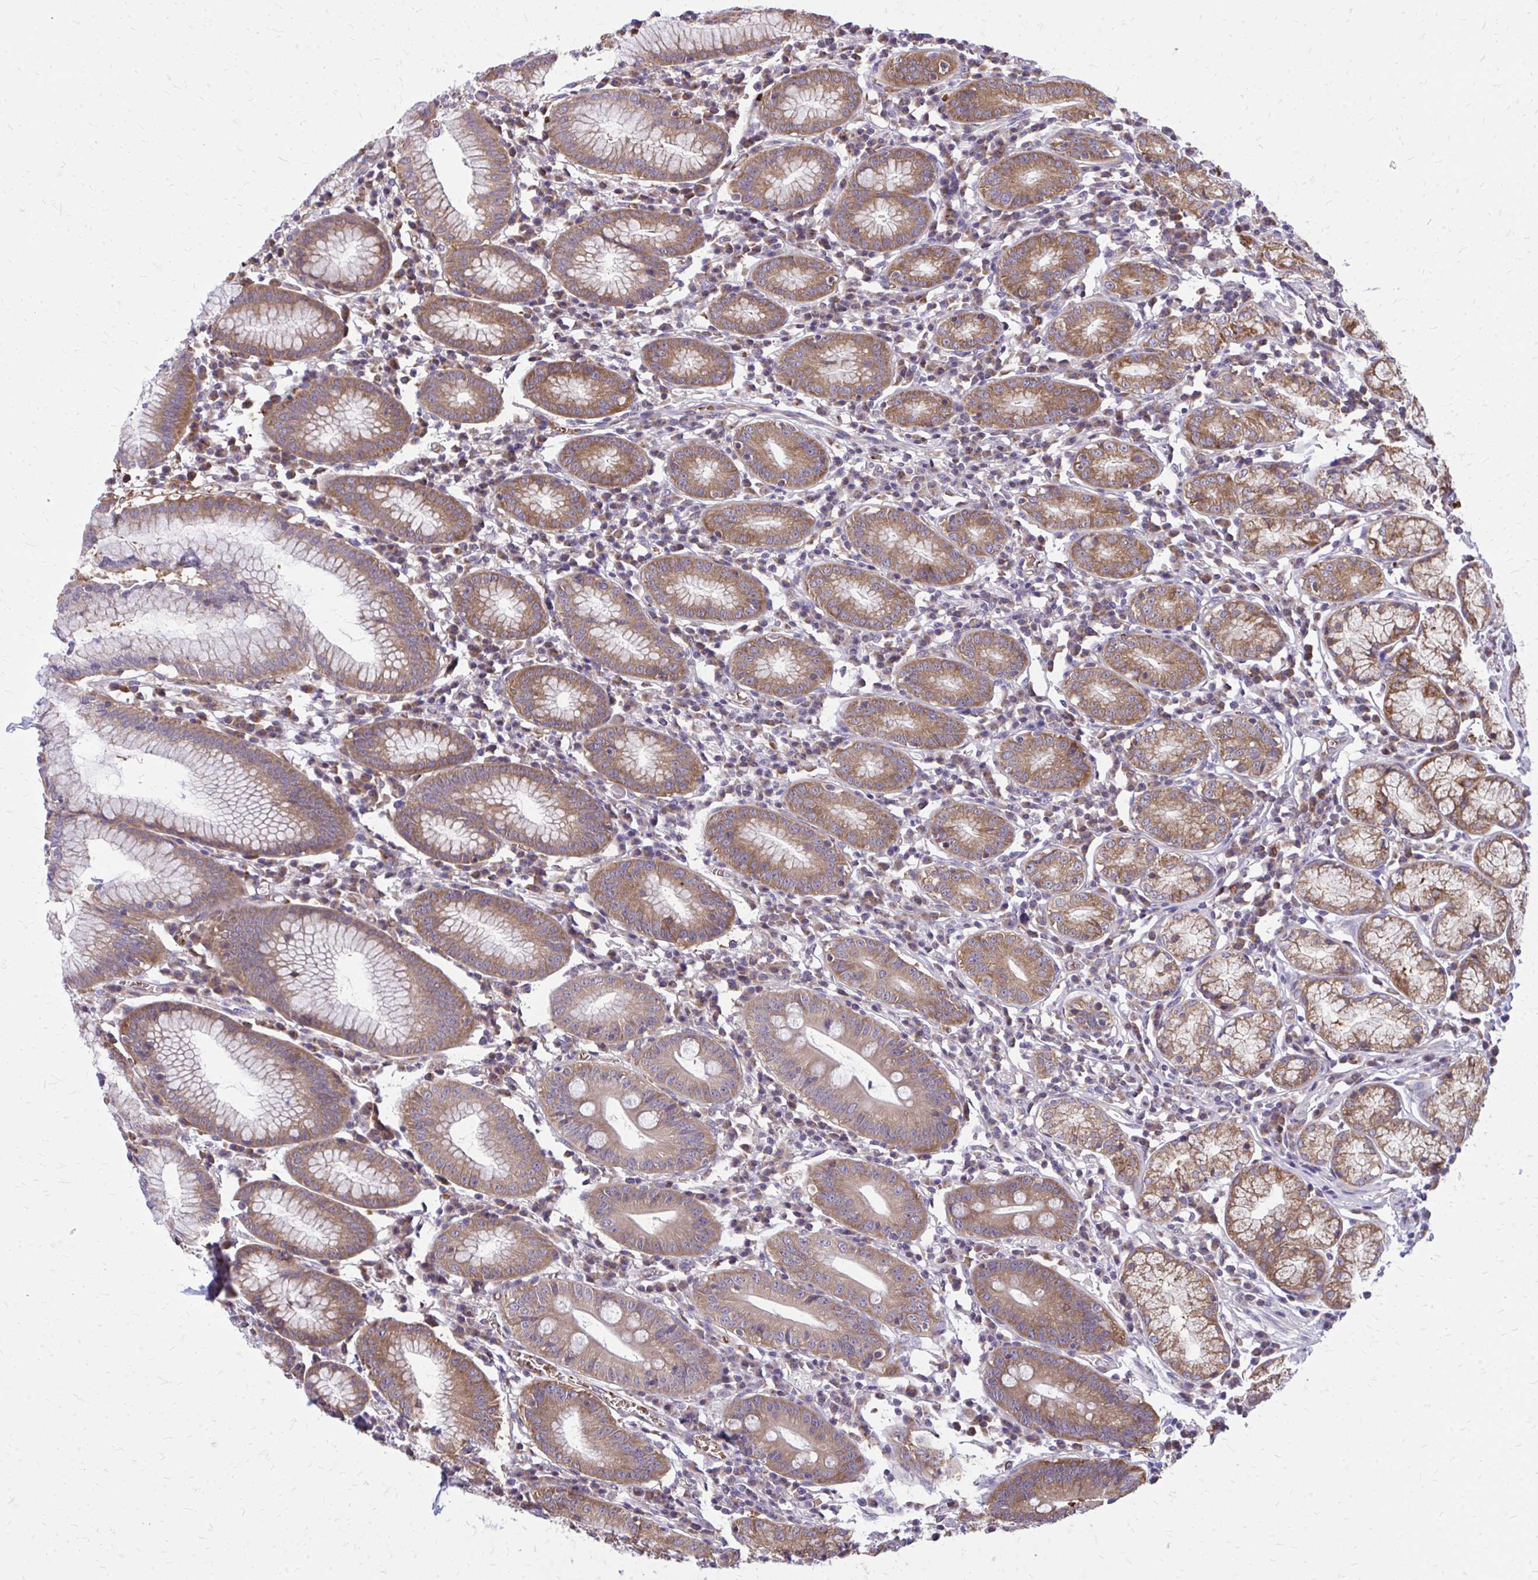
{"staining": {"intensity": "moderate", "quantity": "25%-75%", "location": "cytoplasmic/membranous"}, "tissue": "stomach", "cell_type": "Glandular cells", "image_type": "normal", "snomed": [{"axis": "morphology", "description": "Normal tissue, NOS"}, {"axis": "topography", "description": "Stomach"}], "caption": "Immunohistochemical staining of benign human stomach exhibits 25%-75% levels of moderate cytoplasmic/membranous protein staining in about 25%-75% of glandular cells.", "gene": "PDK4", "patient": {"sex": "male", "age": 55}}